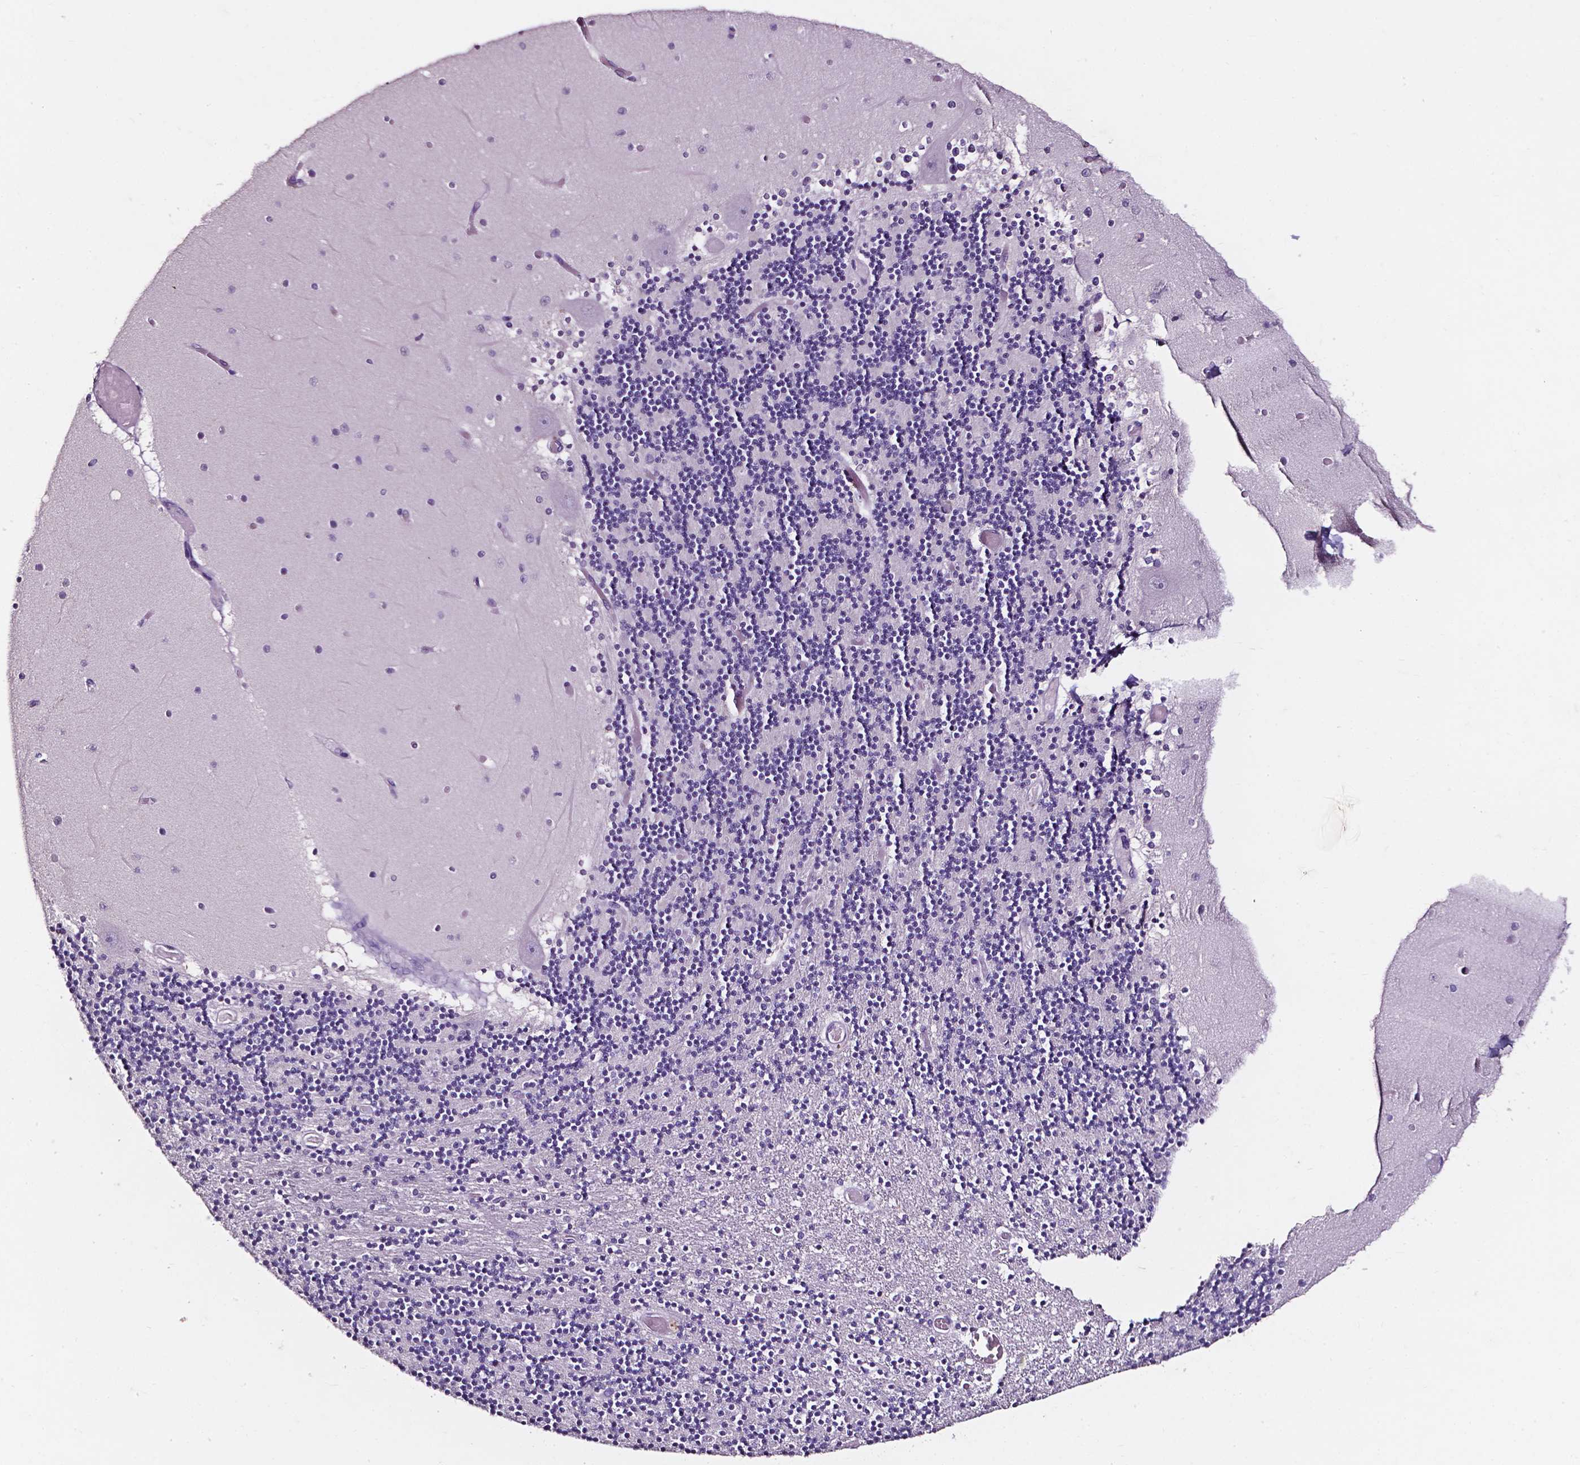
{"staining": {"intensity": "negative", "quantity": "none", "location": "none"}, "tissue": "cerebellum", "cell_type": "Cells in granular layer", "image_type": "normal", "snomed": [{"axis": "morphology", "description": "Normal tissue, NOS"}, {"axis": "topography", "description": "Cerebellum"}], "caption": "Immunohistochemistry micrograph of benign cerebellum: cerebellum stained with DAB (3,3'-diaminobenzidine) exhibits no significant protein staining in cells in granular layer. (DAB (3,3'-diaminobenzidine) immunohistochemistry (IHC), high magnification).", "gene": "DEFA5", "patient": {"sex": "female", "age": 28}}